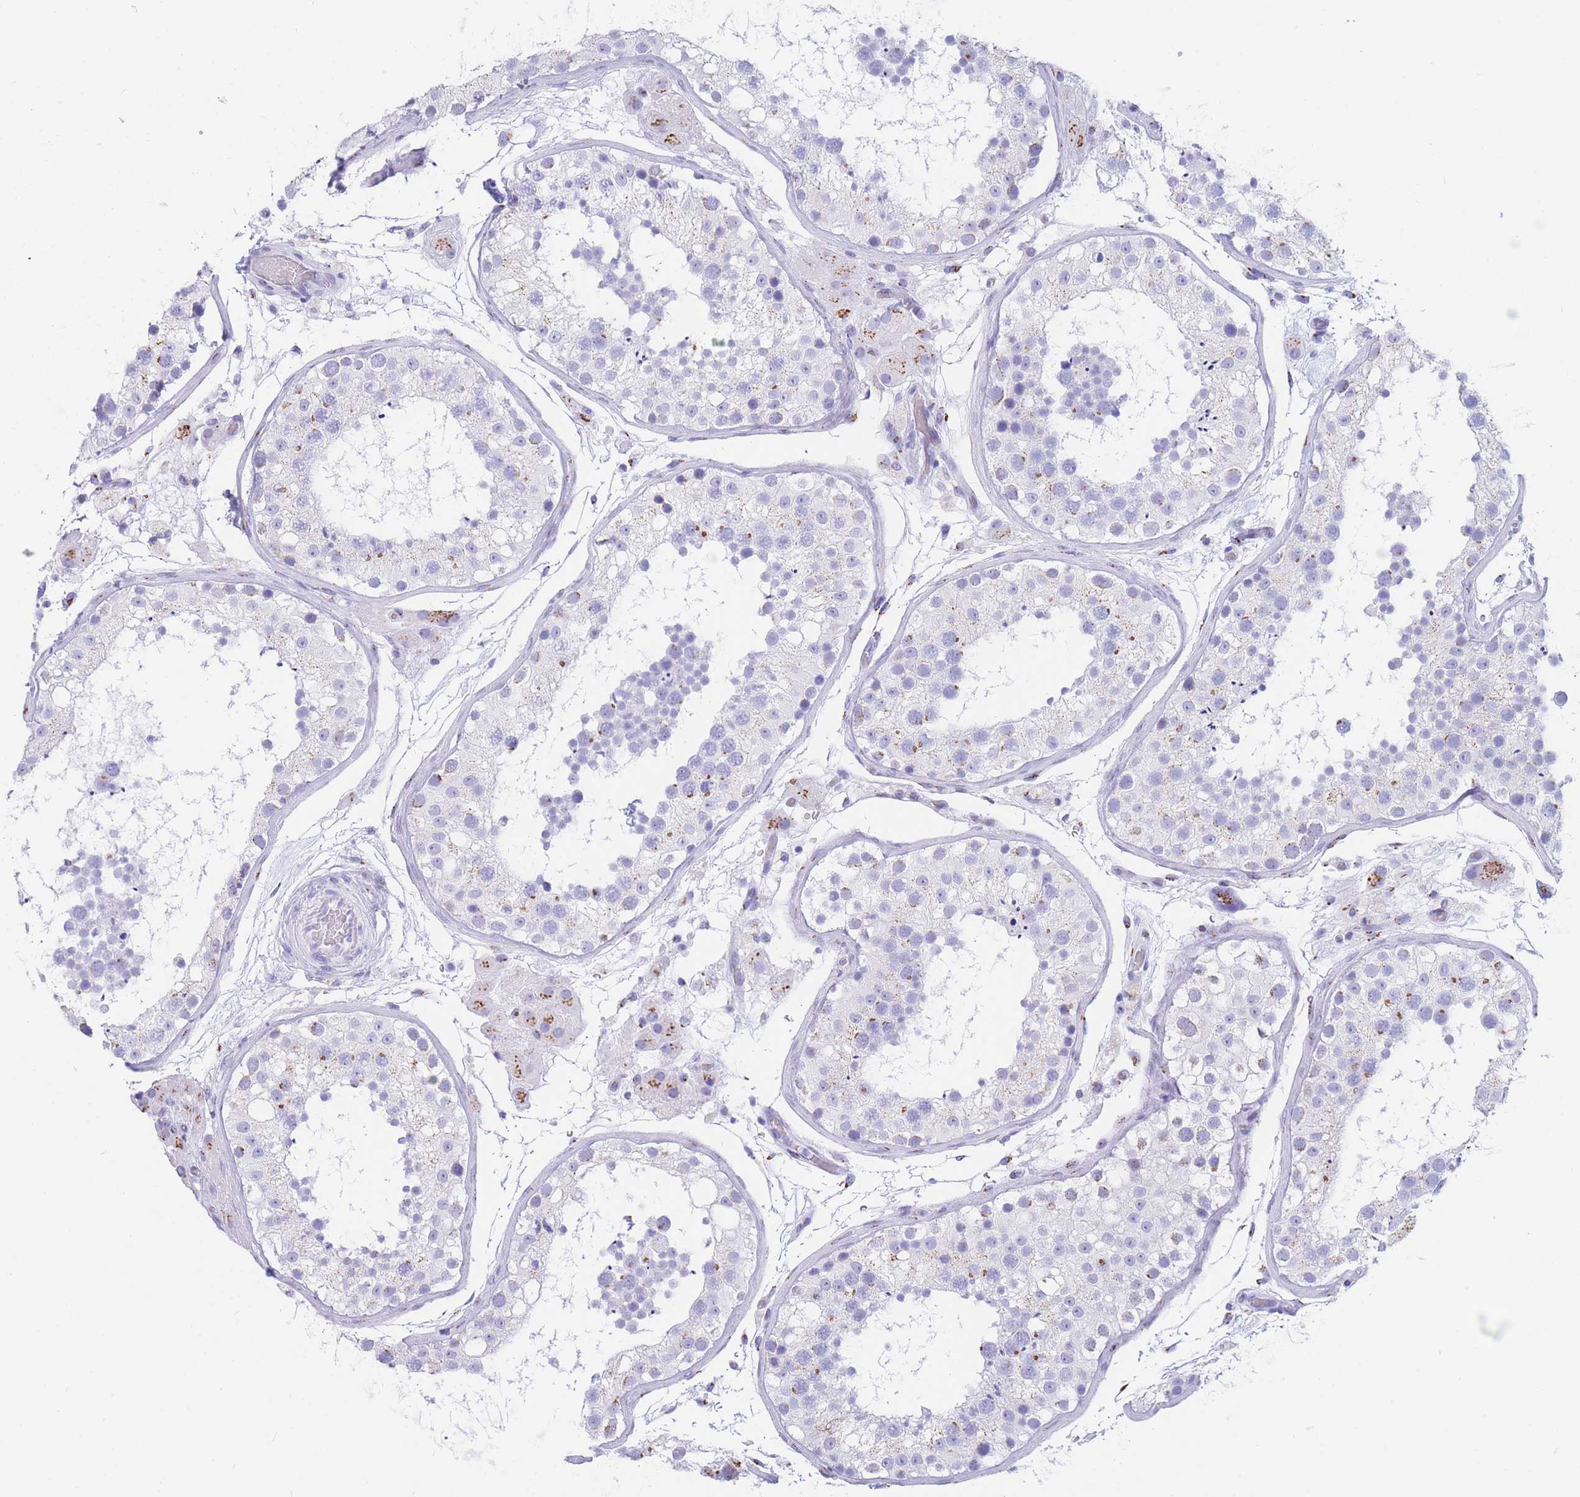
{"staining": {"intensity": "moderate", "quantity": "<25%", "location": "cytoplasmic/membranous"}, "tissue": "testis", "cell_type": "Cells in seminiferous ducts", "image_type": "normal", "snomed": [{"axis": "morphology", "description": "Normal tissue, NOS"}, {"axis": "topography", "description": "Testis"}], "caption": "Normal testis reveals moderate cytoplasmic/membranous staining in approximately <25% of cells in seminiferous ducts, visualized by immunohistochemistry.", "gene": "FAM3C", "patient": {"sex": "male", "age": 26}}